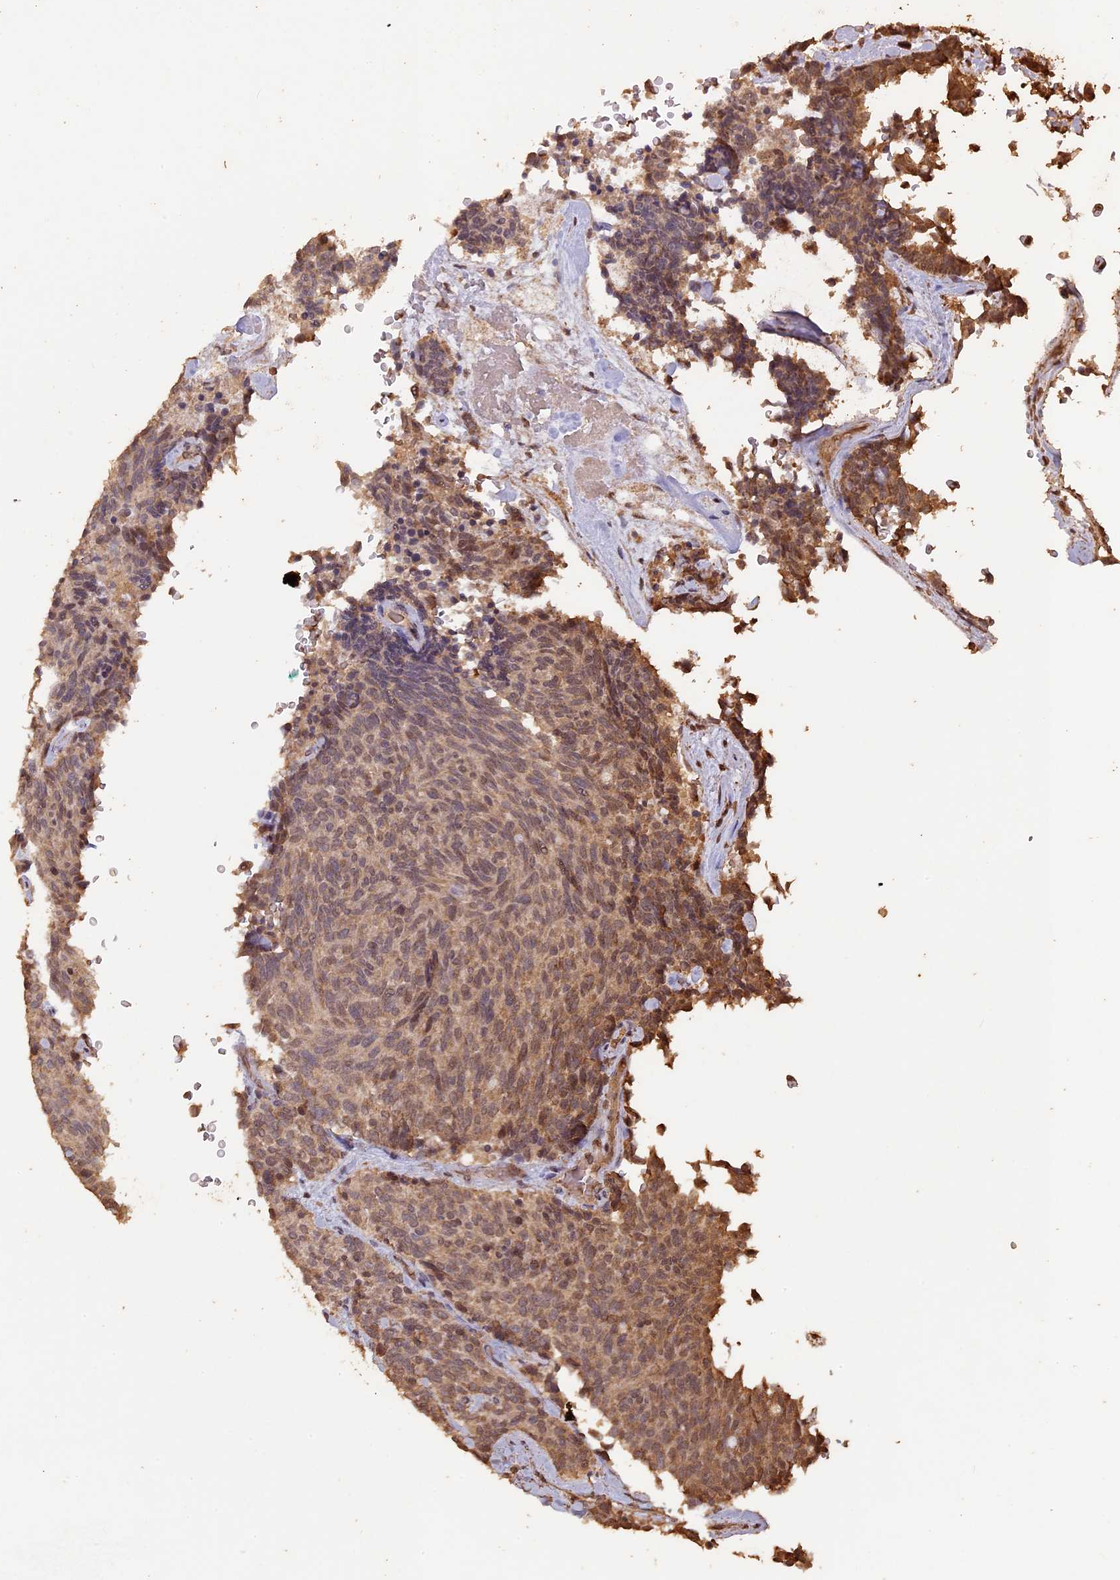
{"staining": {"intensity": "weak", "quantity": ">75%", "location": "cytoplasmic/membranous,nuclear"}, "tissue": "carcinoid", "cell_type": "Tumor cells", "image_type": "cancer", "snomed": [{"axis": "morphology", "description": "Carcinoid, malignant, NOS"}, {"axis": "topography", "description": "Pancreas"}], "caption": "DAB immunohistochemical staining of human carcinoid (malignant) exhibits weak cytoplasmic/membranous and nuclear protein positivity in about >75% of tumor cells.", "gene": "HUNK", "patient": {"sex": "female", "age": 54}}